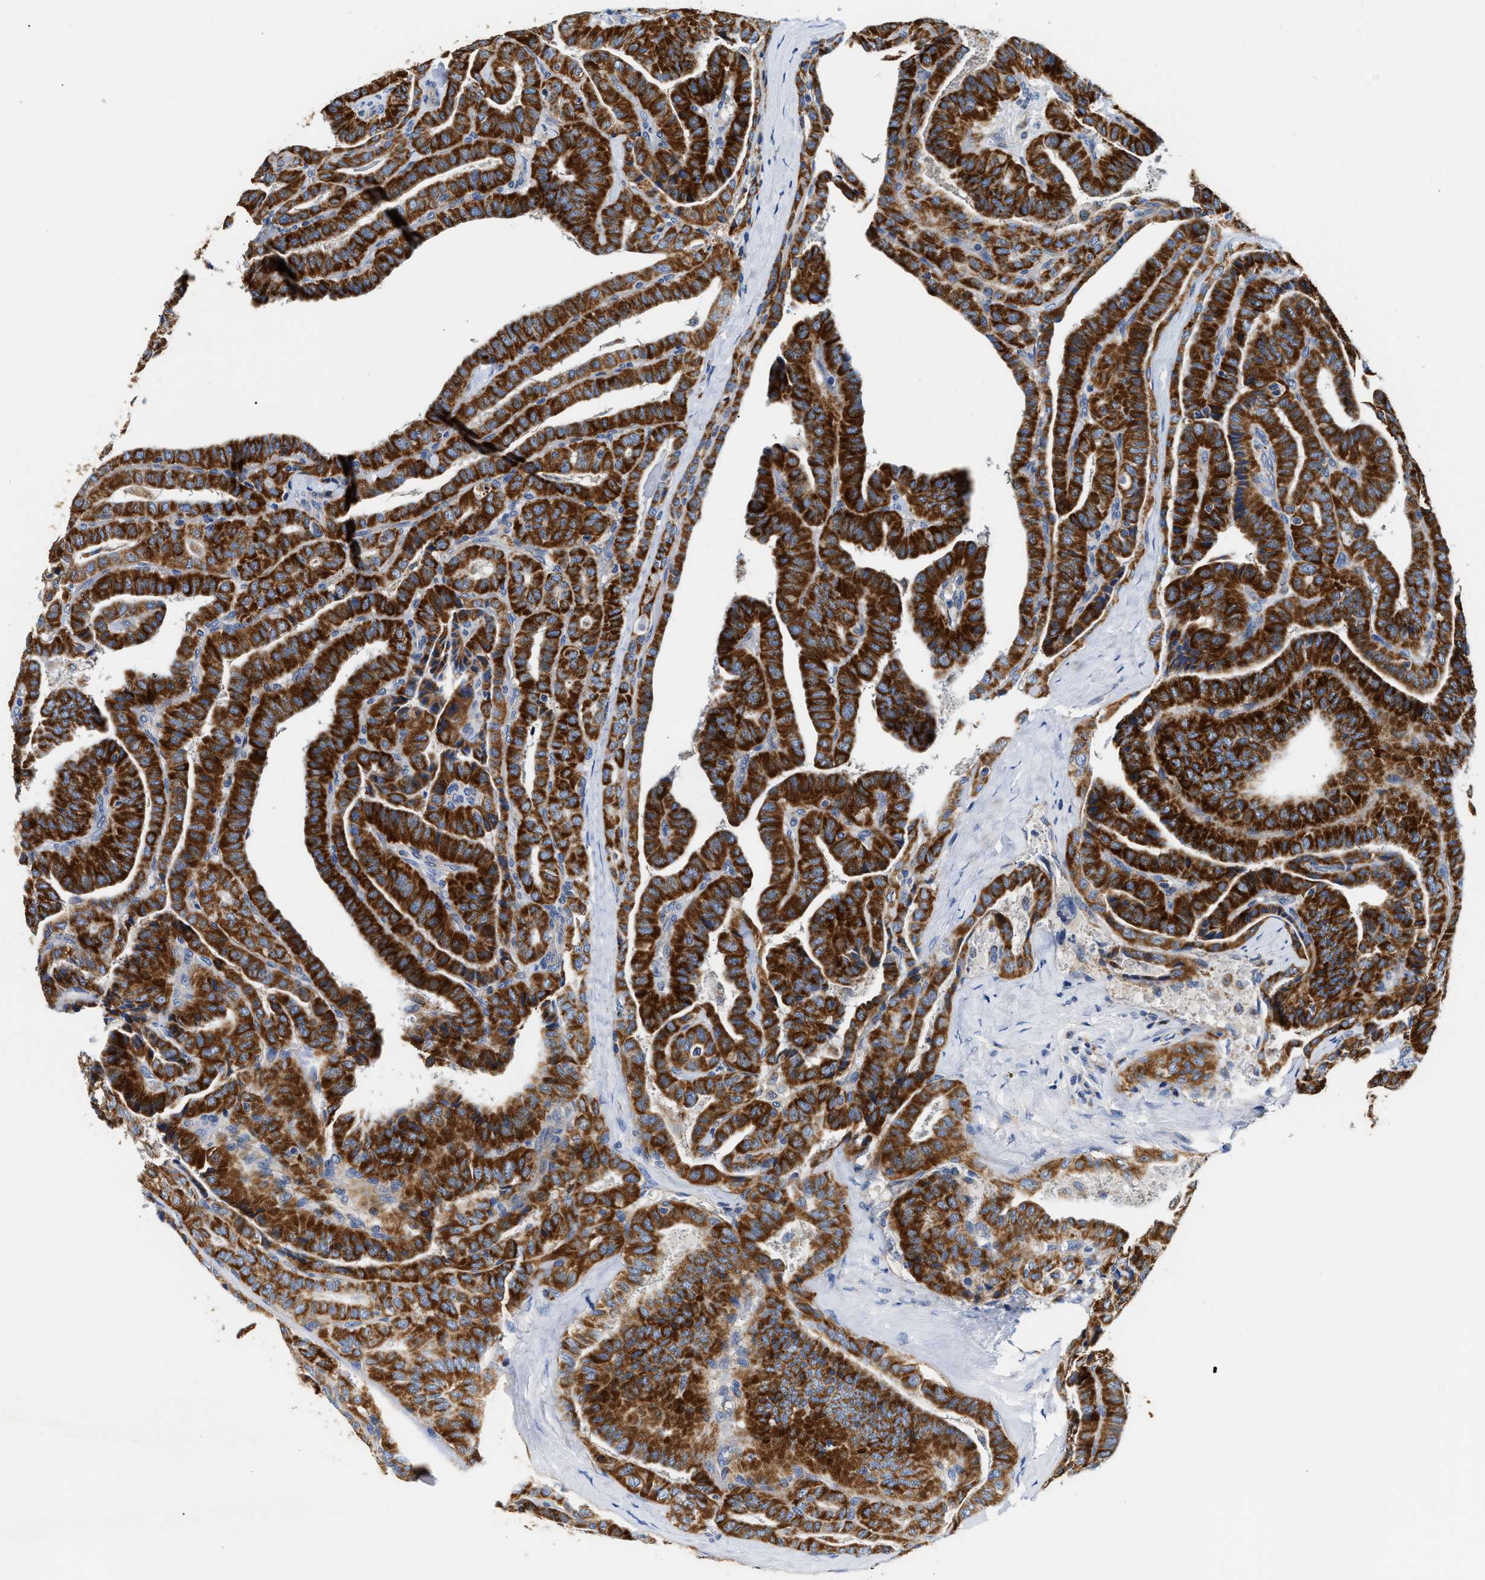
{"staining": {"intensity": "strong", "quantity": ">75%", "location": "cytoplasmic/membranous"}, "tissue": "thyroid cancer", "cell_type": "Tumor cells", "image_type": "cancer", "snomed": [{"axis": "morphology", "description": "Papillary adenocarcinoma, NOS"}, {"axis": "topography", "description": "Thyroid gland"}], "caption": "Tumor cells demonstrate strong cytoplasmic/membranous positivity in approximately >75% of cells in papillary adenocarcinoma (thyroid).", "gene": "ACADVL", "patient": {"sex": "male", "age": 77}}